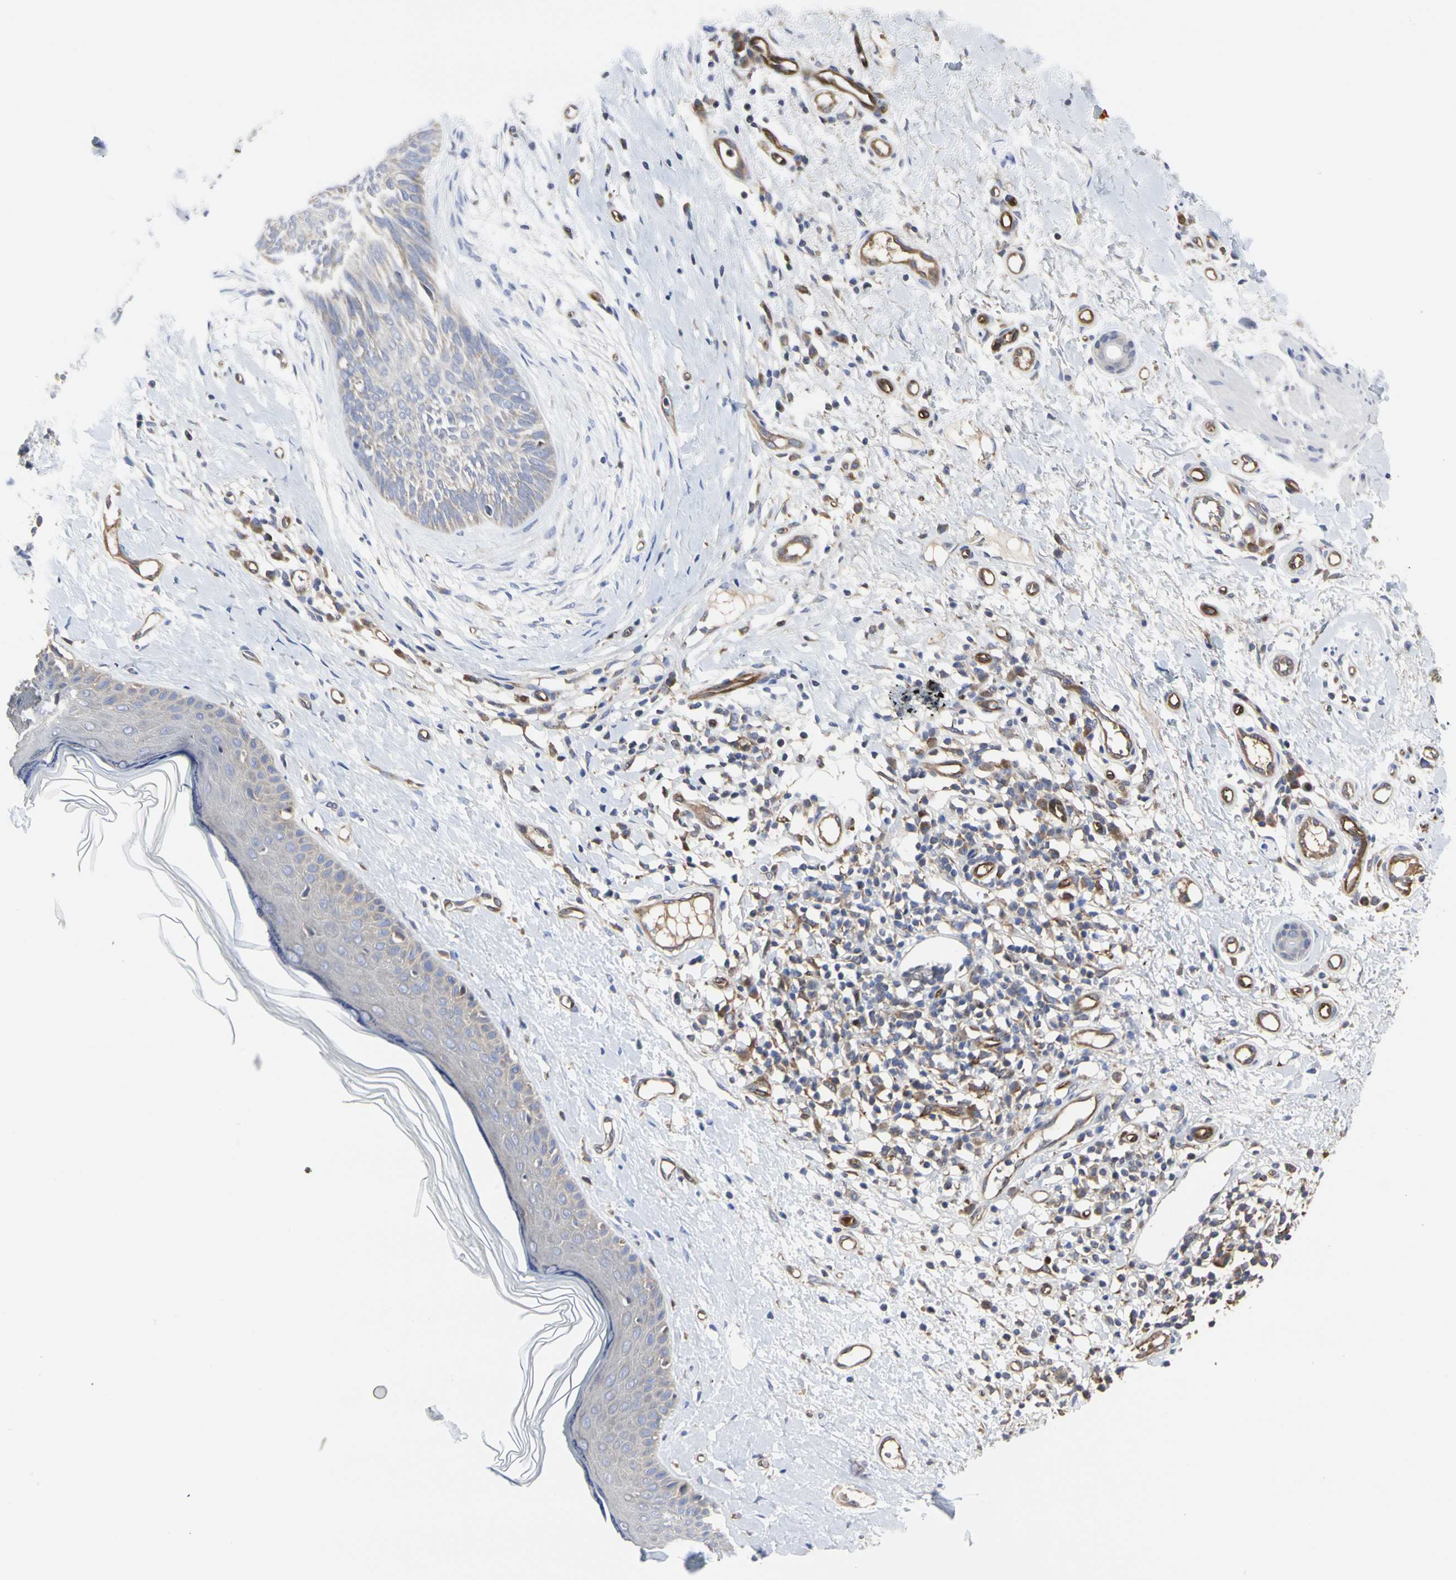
{"staining": {"intensity": "weak", "quantity": "25%-75%", "location": "cytoplasmic/membranous"}, "tissue": "skin cancer", "cell_type": "Tumor cells", "image_type": "cancer", "snomed": [{"axis": "morphology", "description": "Normal tissue, NOS"}, {"axis": "morphology", "description": "Basal cell carcinoma"}, {"axis": "topography", "description": "Skin"}], "caption": "Skin cancer stained with a protein marker shows weak staining in tumor cells.", "gene": "C3orf52", "patient": {"sex": "male", "age": 71}}